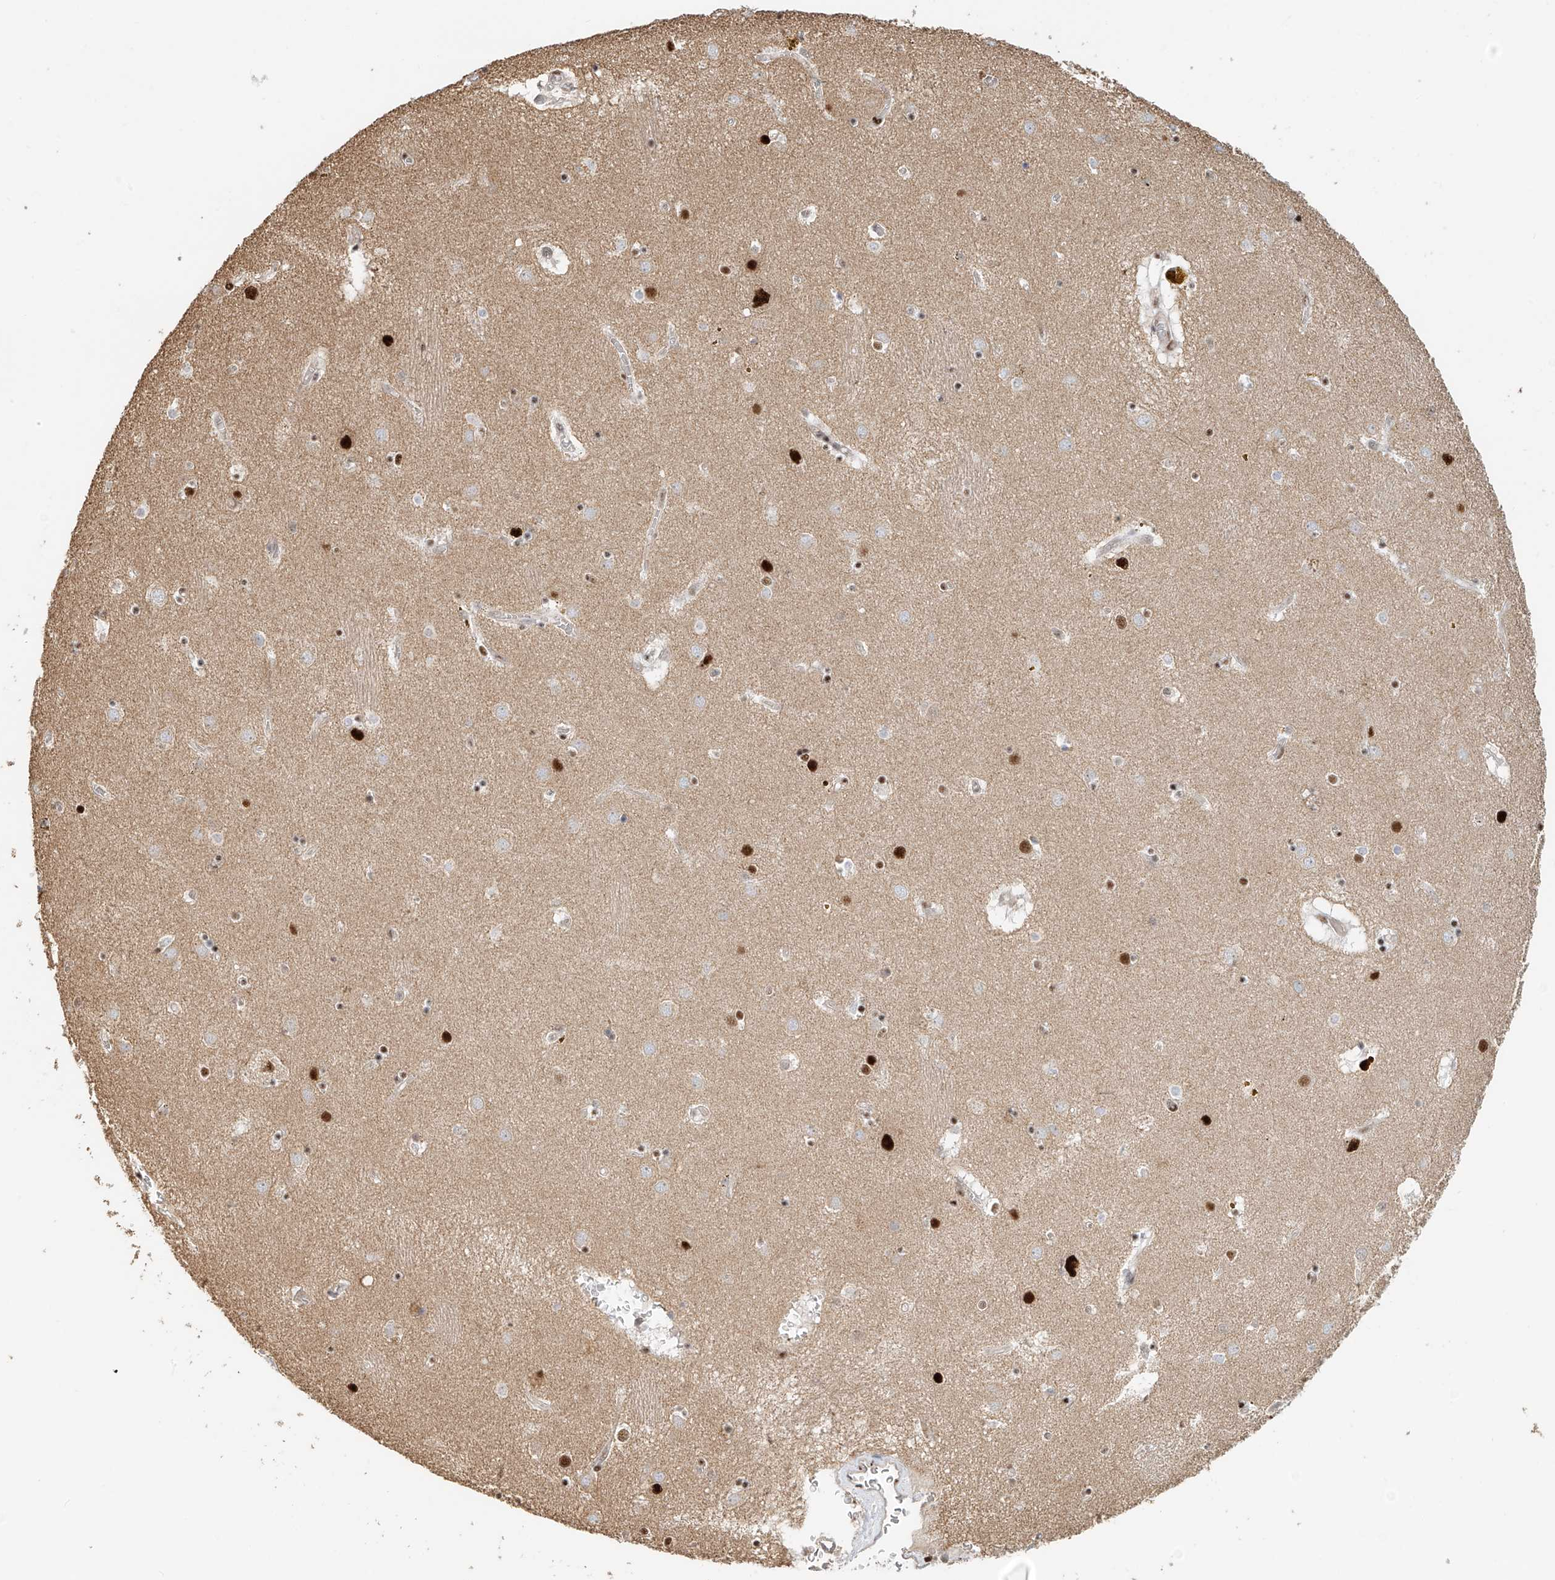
{"staining": {"intensity": "moderate", "quantity": "25%-75%", "location": "nuclear"}, "tissue": "caudate", "cell_type": "Glial cells", "image_type": "normal", "snomed": [{"axis": "morphology", "description": "Normal tissue, NOS"}, {"axis": "topography", "description": "Lateral ventricle wall"}], "caption": "Moderate nuclear staining is seen in about 25%-75% of glial cells in benign caudate.", "gene": "ZNF514", "patient": {"sex": "male", "age": 70}}